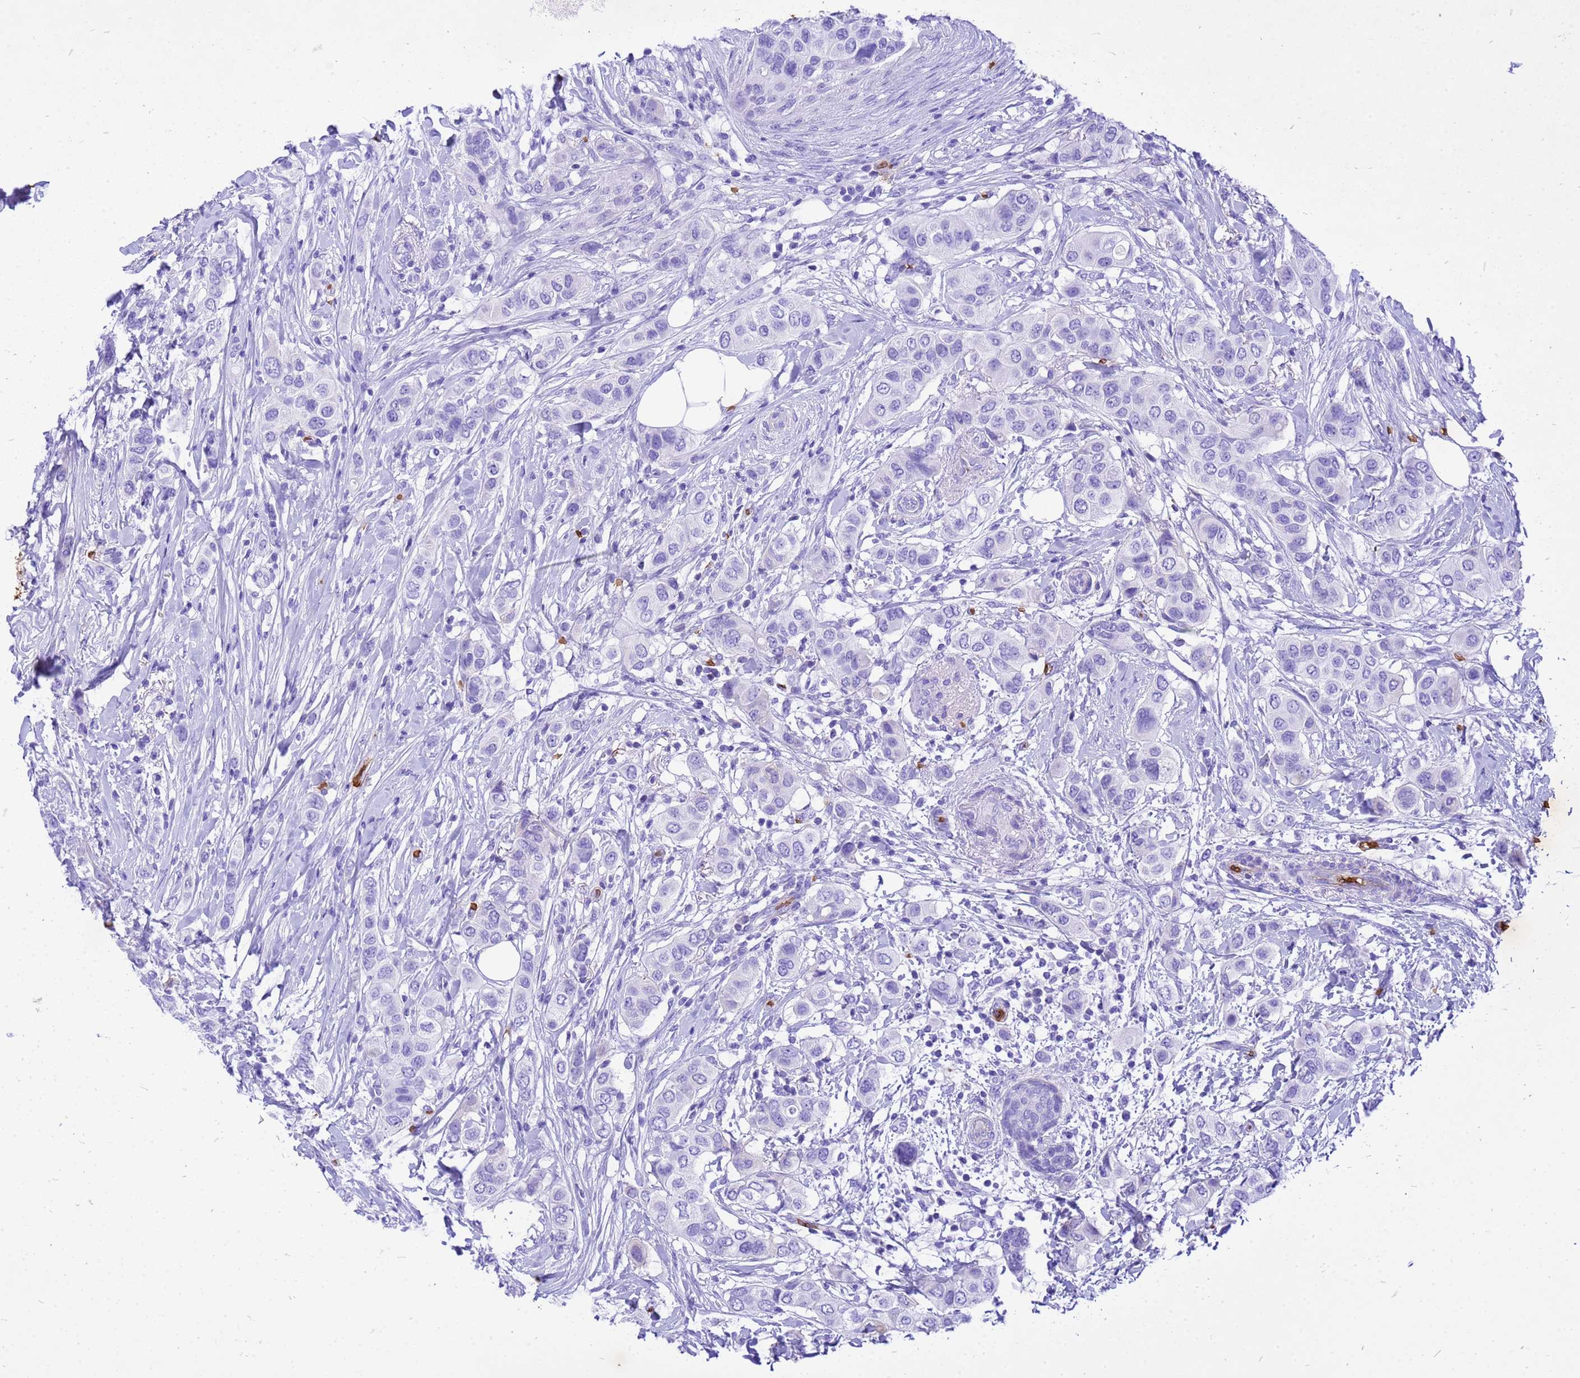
{"staining": {"intensity": "negative", "quantity": "none", "location": "none"}, "tissue": "breast cancer", "cell_type": "Tumor cells", "image_type": "cancer", "snomed": [{"axis": "morphology", "description": "Lobular carcinoma"}, {"axis": "topography", "description": "Breast"}], "caption": "High magnification brightfield microscopy of breast cancer stained with DAB (brown) and counterstained with hematoxylin (blue): tumor cells show no significant staining.", "gene": "HBA2", "patient": {"sex": "female", "age": 51}}